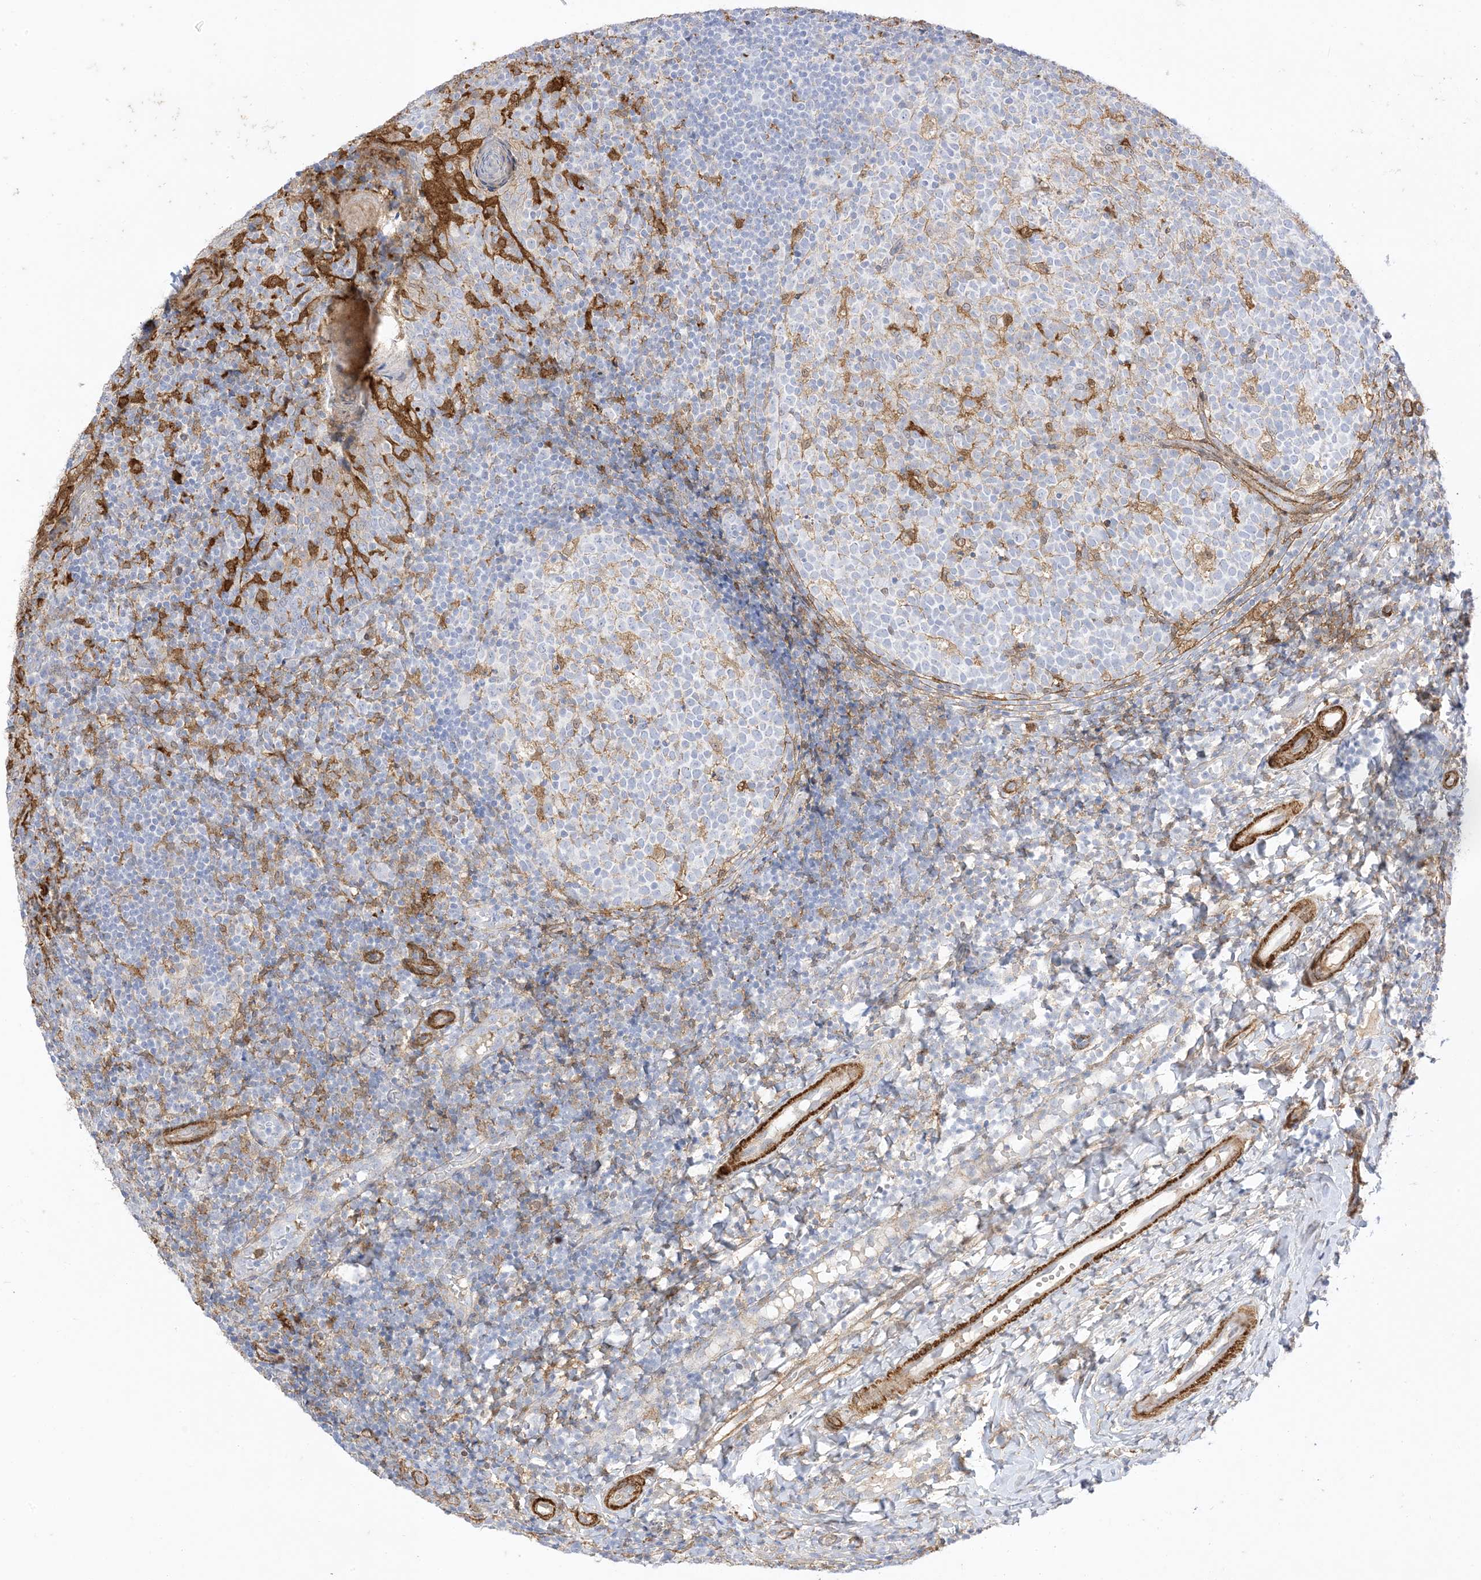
{"staining": {"intensity": "moderate", "quantity": "<25%", "location": "cytoplasmic/membranous"}, "tissue": "tonsil", "cell_type": "Germinal center cells", "image_type": "normal", "snomed": [{"axis": "morphology", "description": "Normal tissue, NOS"}, {"axis": "topography", "description": "Tonsil"}], "caption": "An immunohistochemistry (IHC) micrograph of benign tissue is shown. Protein staining in brown labels moderate cytoplasmic/membranous positivity in tonsil within germinal center cells.", "gene": "GSN", "patient": {"sex": "female", "age": 19}}